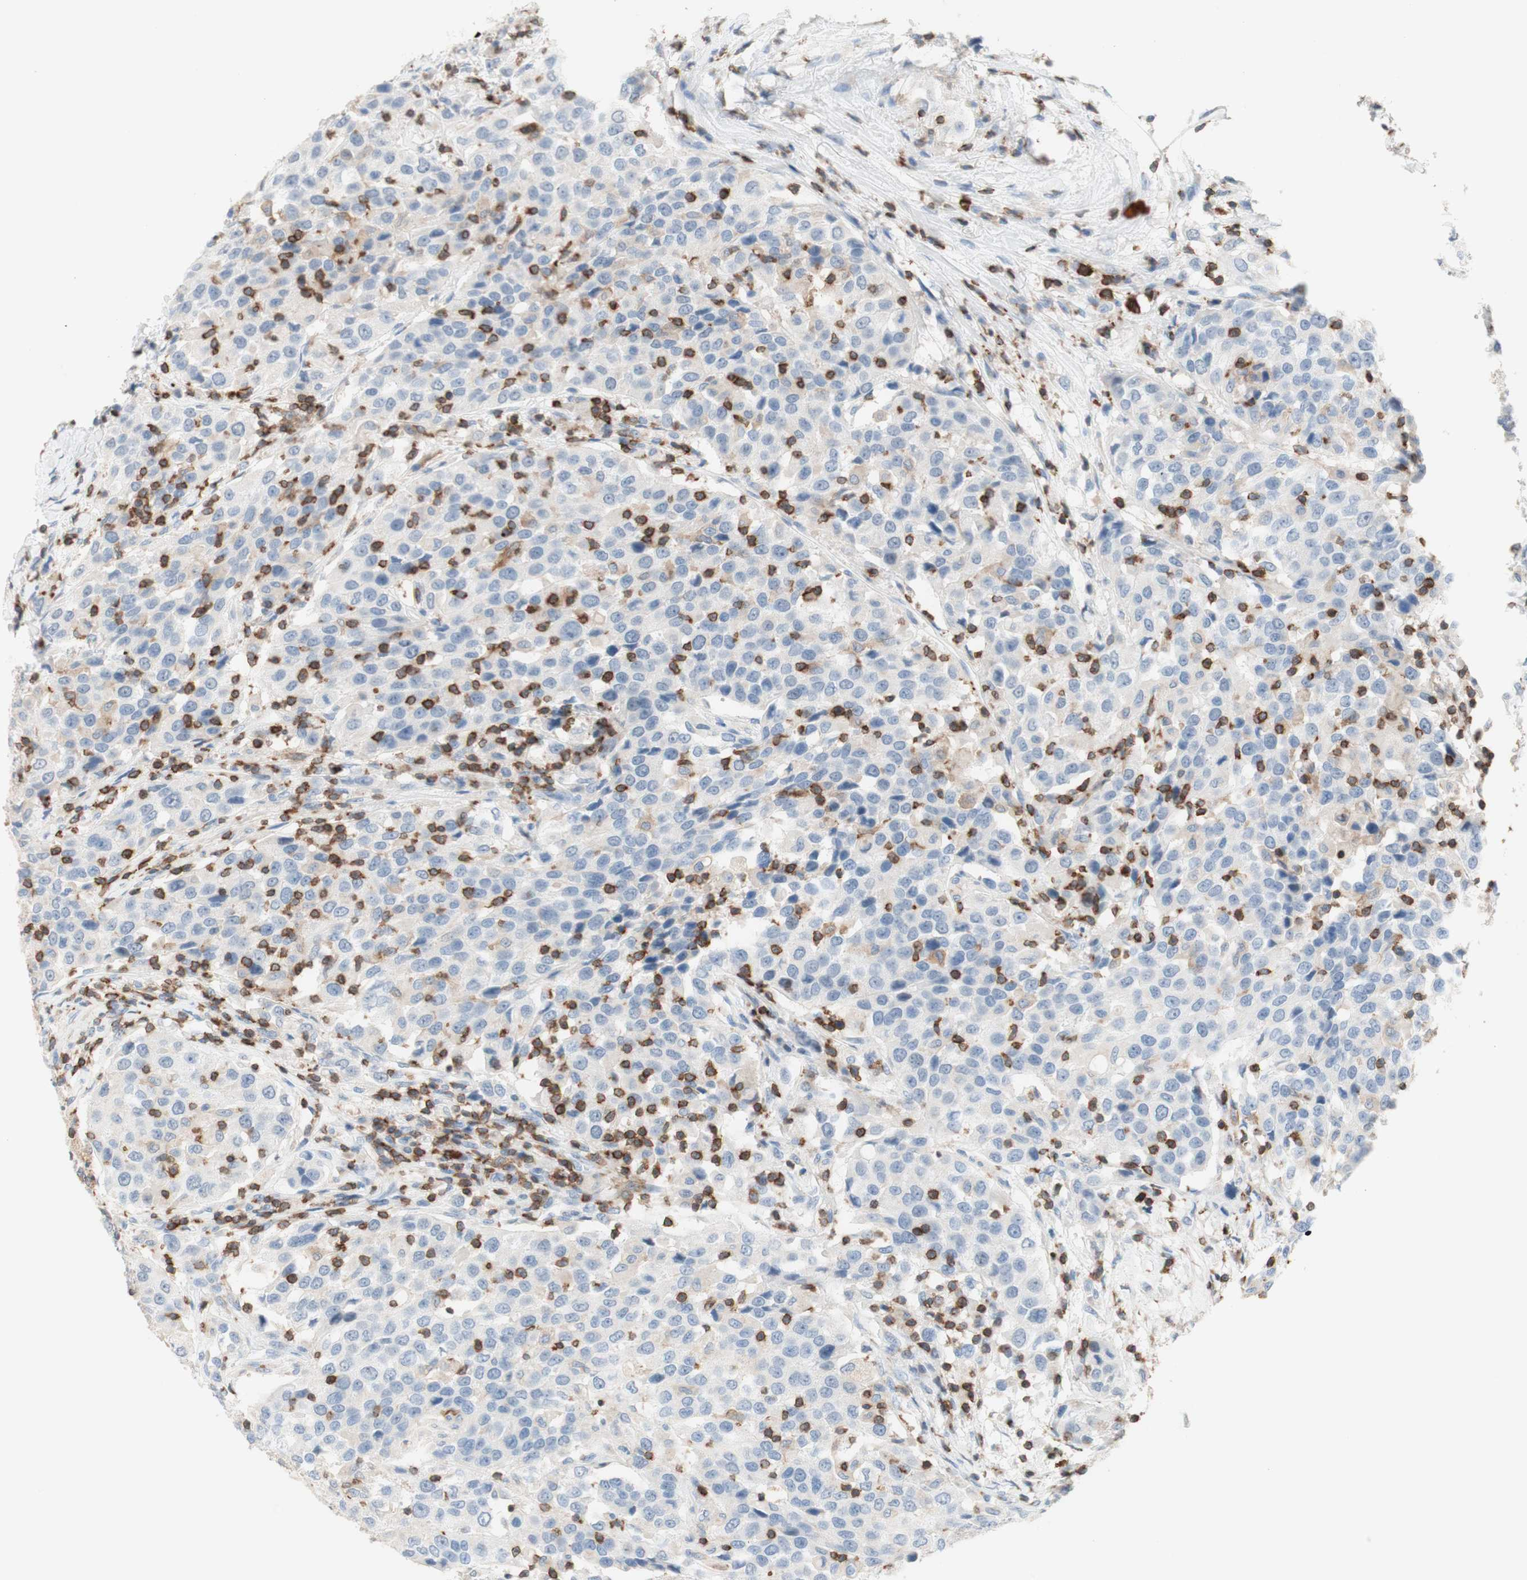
{"staining": {"intensity": "negative", "quantity": "none", "location": "none"}, "tissue": "urothelial cancer", "cell_type": "Tumor cells", "image_type": "cancer", "snomed": [{"axis": "morphology", "description": "Urothelial carcinoma, High grade"}, {"axis": "topography", "description": "Urinary bladder"}], "caption": "A high-resolution photomicrograph shows immunohistochemistry staining of urothelial carcinoma (high-grade), which shows no significant positivity in tumor cells. (DAB (3,3'-diaminobenzidine) IHC visualized using brightfield microscopy, high magnification).", "gene": "SPINK6", "patient": {"sex": "female", "age": 80}}